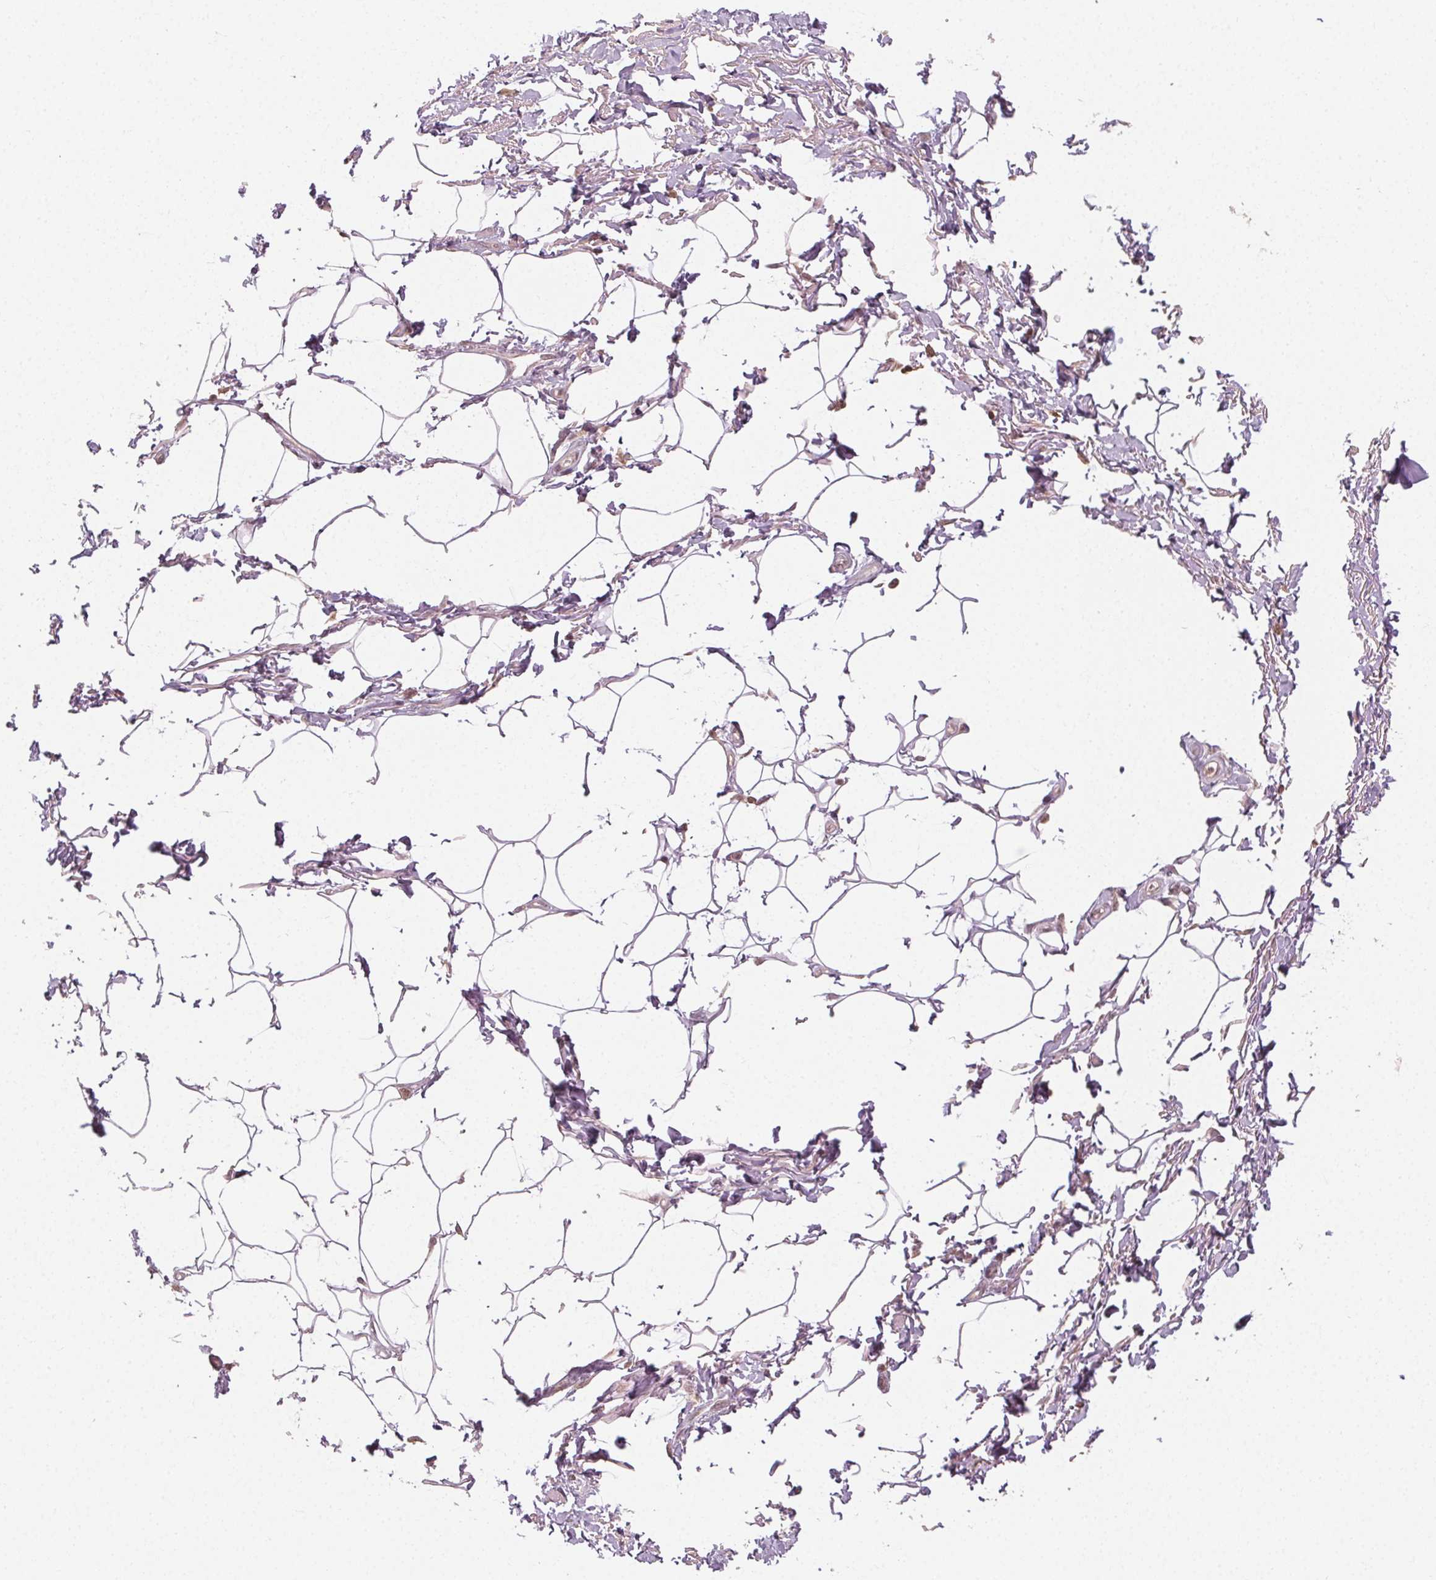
{"staining": {"intensity": "weak", "quantity": "<25%", "location": "cytoplasmic/membranous,nuclear"}, "tissue": "adipose tissue", "cell_type": "Adipocytes", "image_type": "normal", "snomed": [{"axis": "morphology", "description": "Normal tissue, NOS"}, {"axis": "topography", "description": "Peripheral nerve tissue"}], "caption": "Immunohistochemistry (IHC) image of unremarkable human adipose tissue stained for a protein (brown), which demonstrates no expression in adipocytes. (Brightfield microscopy of DAB immunohistochemistry at high magnification).", "gene": "MAPK14", "patient": {"sex": "male", "age": 51}}